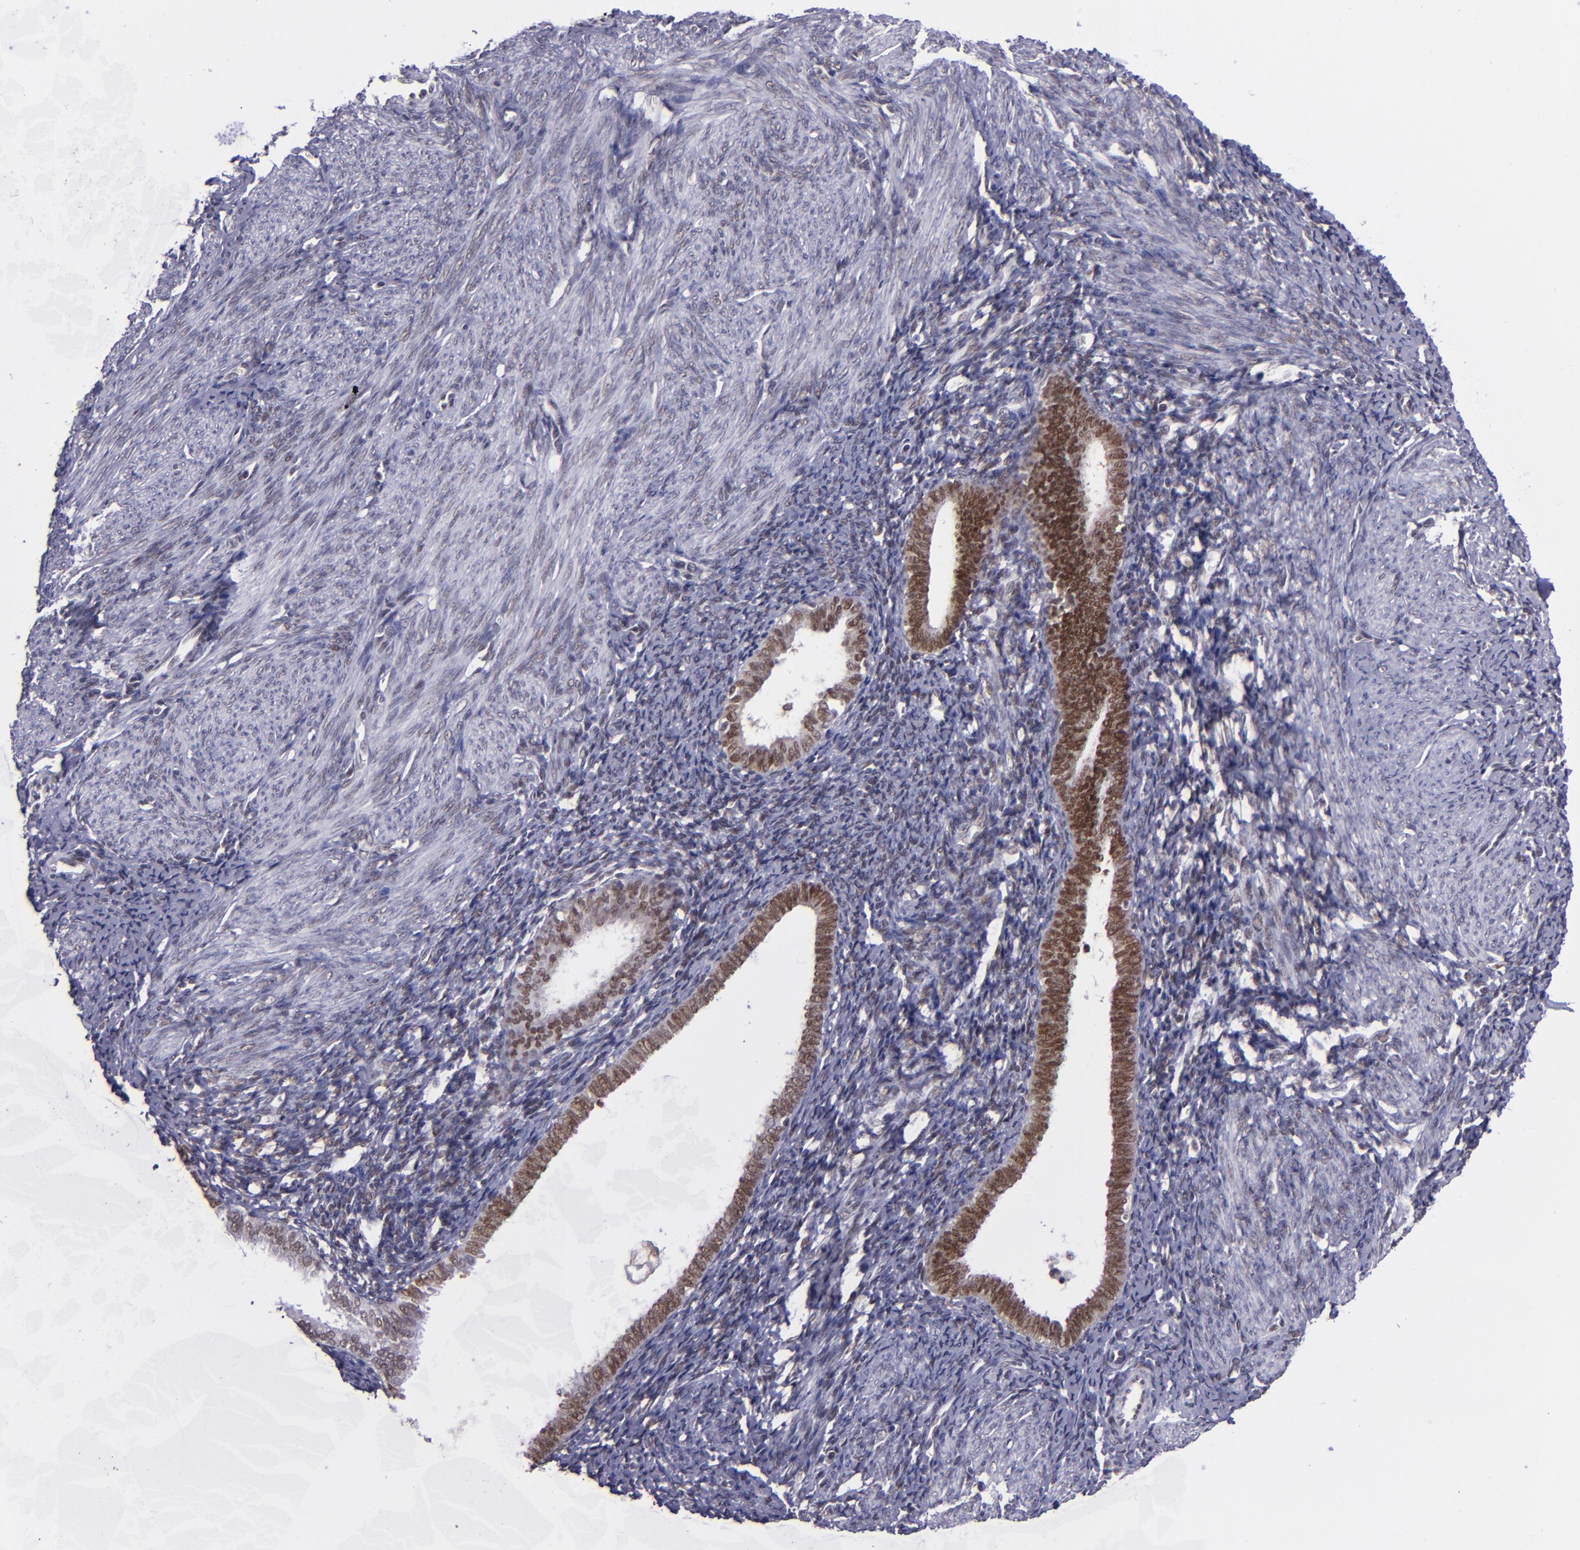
{"staining": {"intensity": "weak", "quantity": "25%-75%", "location": "nuclear"}, "tissue": "endometrium", "cell_type": "Cells in endometrial stroma", "image_type": "normal", "snomed": [{"axis": "morphology", "description": "Normal tissue, NOS"}, {"axis": "topography", "description": "Smooth muscle"}, {"axis": "topography", "description": "Endometrium"}], "caption": "Cells in endometrial stroma exhibit low levels of weak nuclear expression in approximately 25%-75% of cells in normal endometrium.", "gene": "BAG1", "patient": {"sex": "female", "age": 57}}